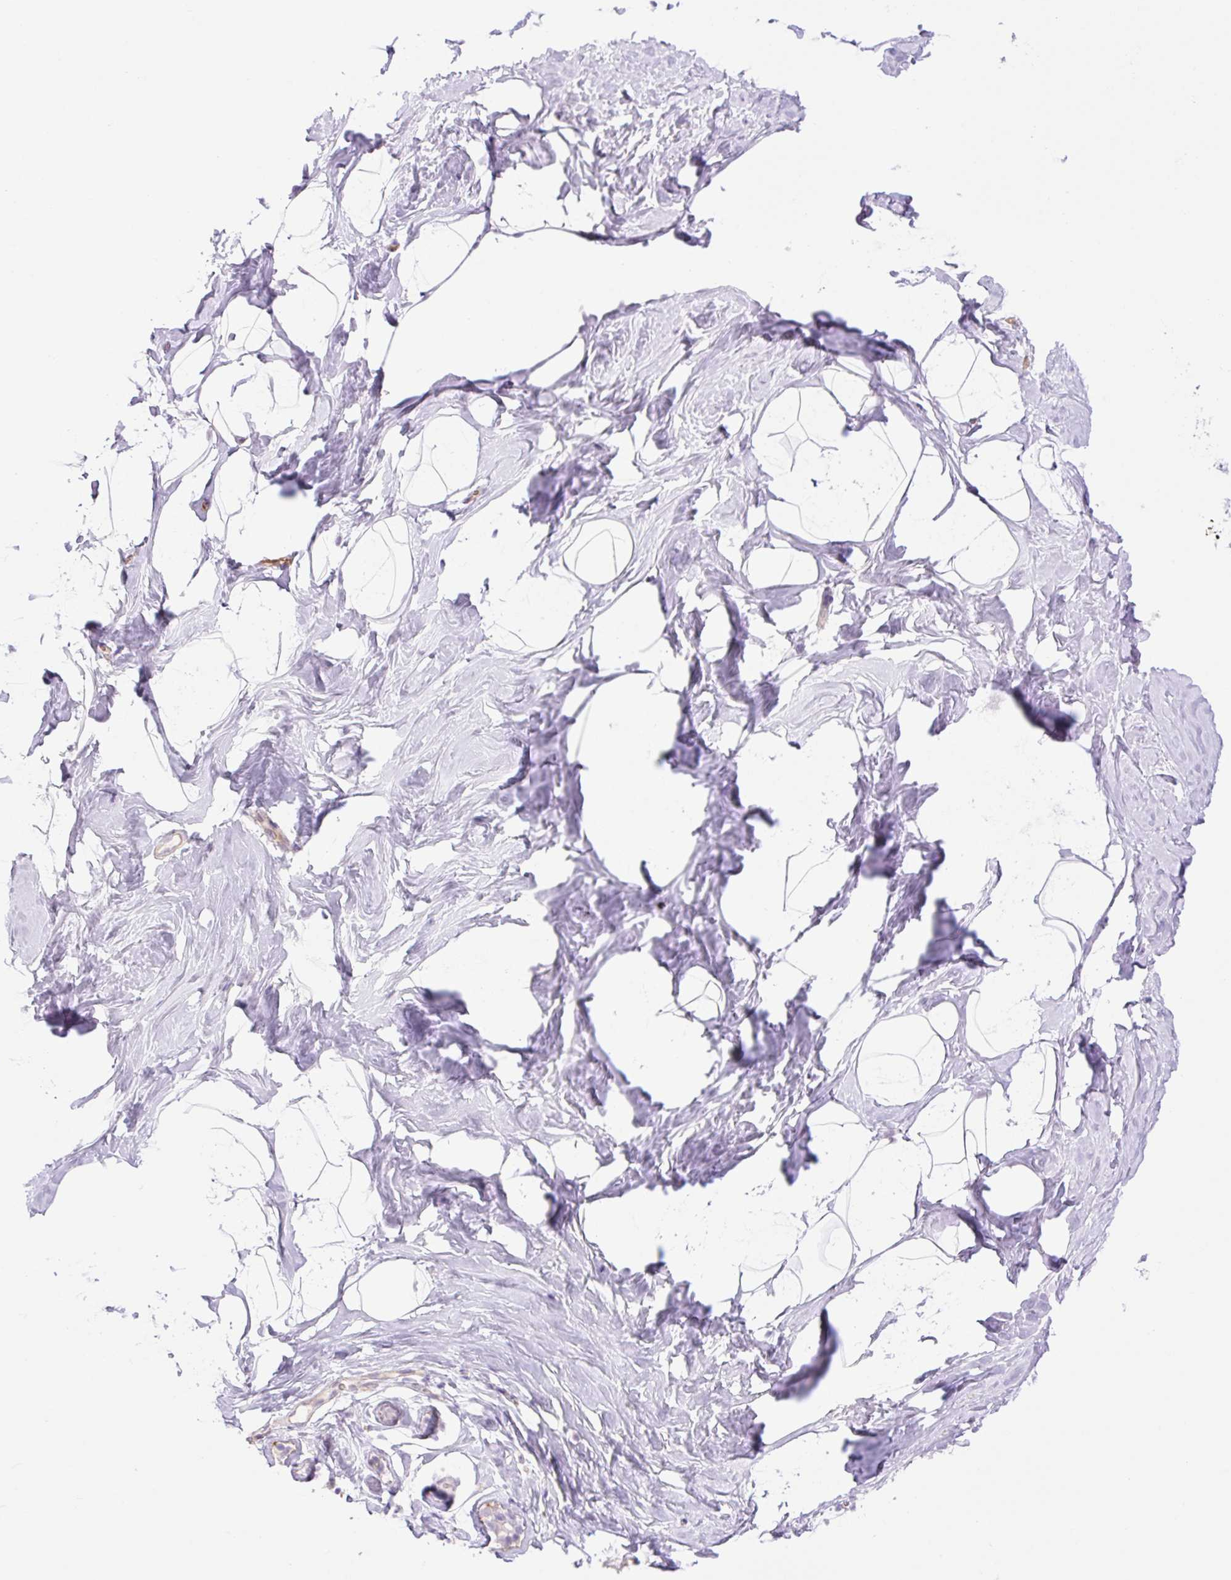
{"staining": {"intensity": "negative", "quantity": "none", "location": "none"}, "tissue": "breast", "cell_type": "Adipocytes", "image_type": "normal", "snomed": [{"axis": "morphology", "description": "Normal tissue, NOS"}, {"axis": "topography", "description": "Breast"}], "caption": "Micrograph shows no protein positivity in adipocytes of benign breast. Brightfield microscopy of IHC stained with DAB (3,3'-diaminobenzidine) (brown) and hematoxylin (blue), captured at high magnification.", "gene": "ZFYVE21", "patient": {"sex": "female", "age": 32}}